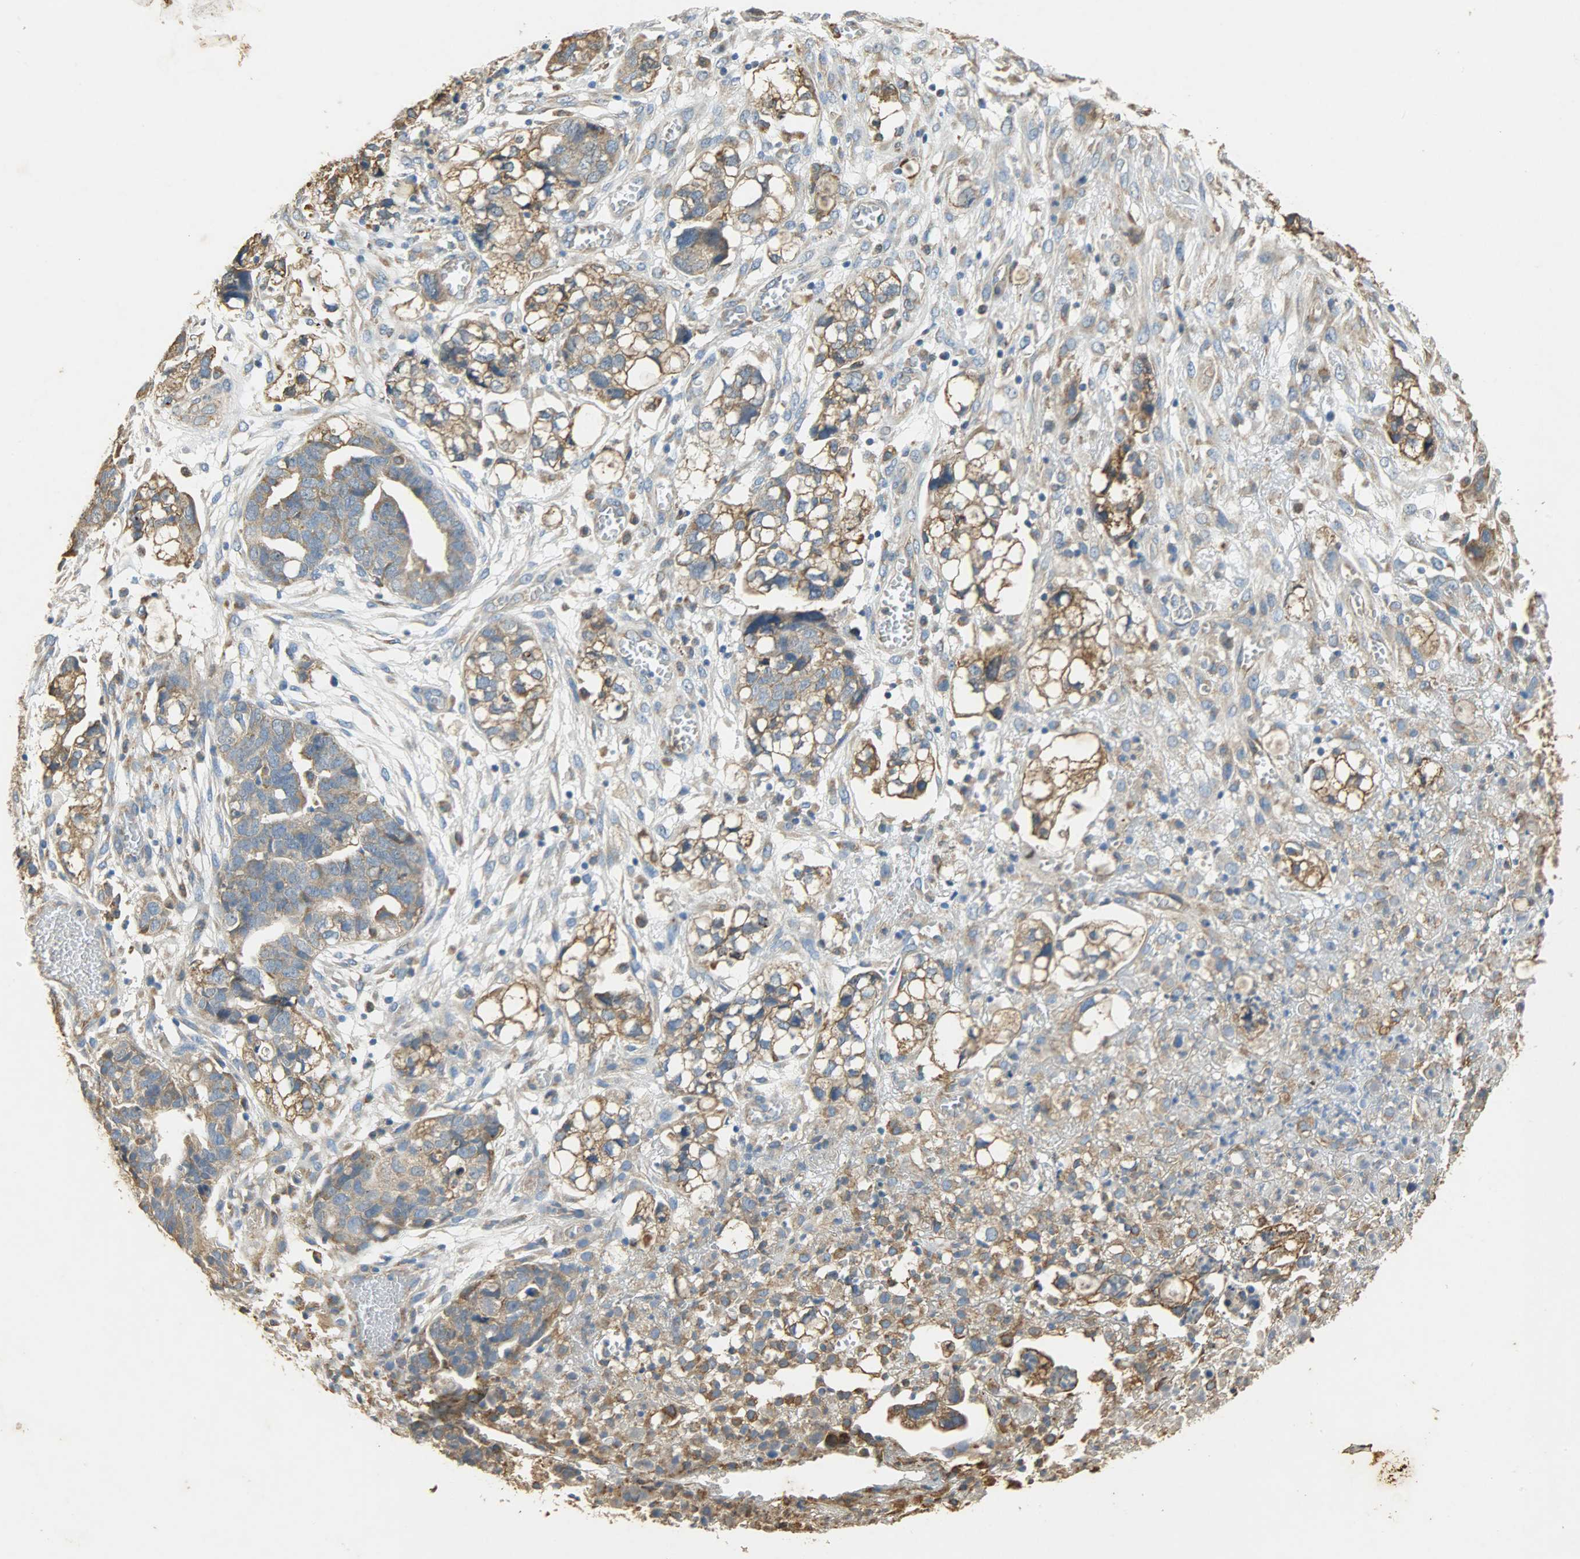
{"staining": {"intensity": "moderate", "quantity": ">75%", "location": "cytoplasmic/membranous"}, "tissue": "ovarian cancer", "cell_type": "Tumor cells", "image_type": "cancer", "snomed": [{"axis": "morphology", "description": "Normal tissue, NOS"}, {"axis": "morphology", "description": "Cystadenocarcinoma, serous, NOS"}, {"axis": "topography", "description": "Fallopian tube"}, {"axis": "topography", "description": "Ovary"}], "caption": "Immunohistochemistry histopathology image of neoplastic tissue: serous cystadenocarcinoma (ovarian) stained using IHC shows medium levels of moderate protein expression localized specifically in the cytoplasmic/membranous of tumor cells, appearing as a cytoplasmic/membranous brown color.", "gene": "HSPA5", "patient": {"sex": "female", "age": 56}}